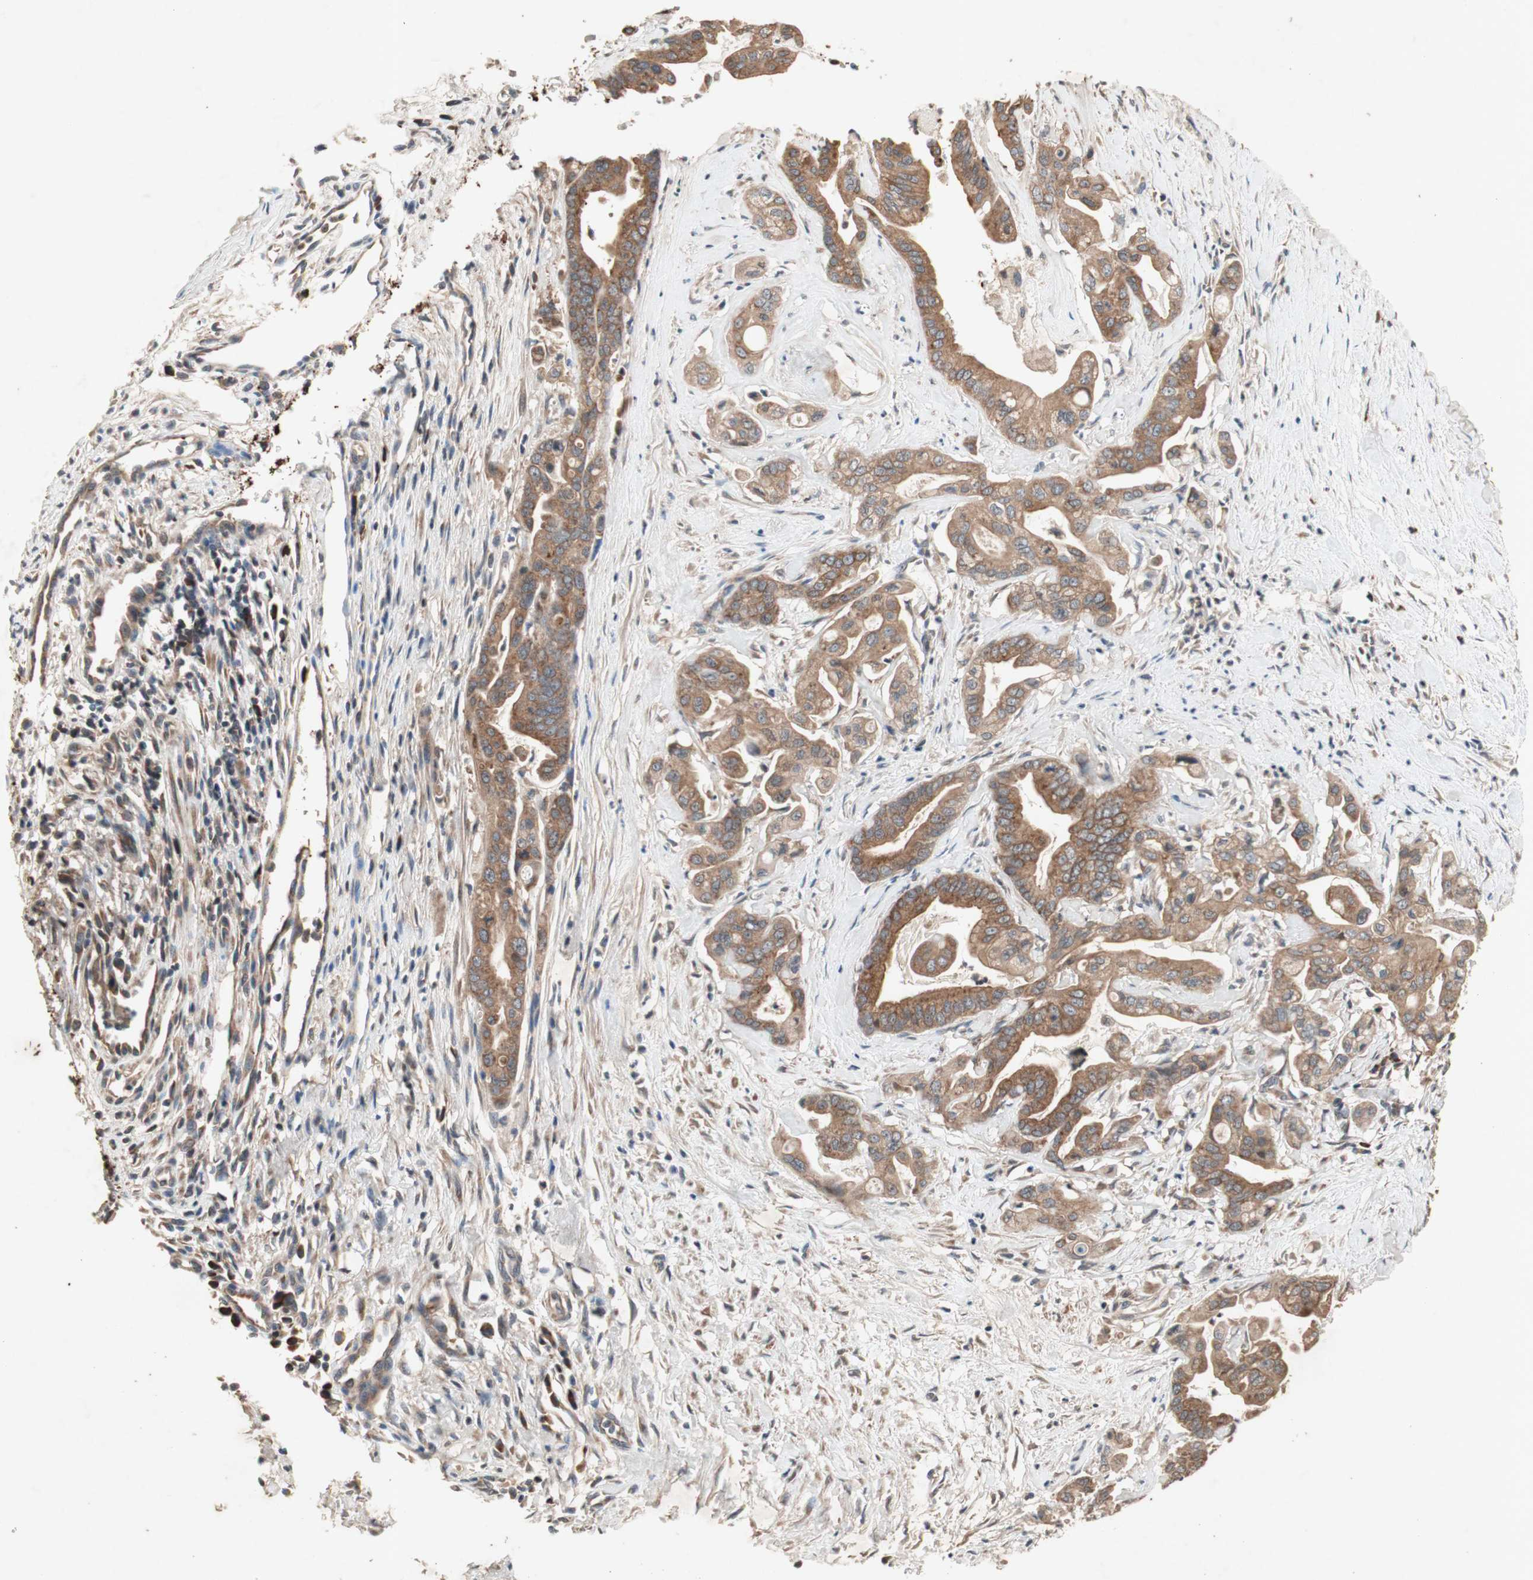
{"staining": {"intensity": "moderate", "quantity": ">75%", "location": "cytoplasmic/membranous"}, "tissue": "pancreatic cancer", "cell_type": "Tumor cells", "image_type": "cancer", "snomed": [{"axis": "morphology", "description": "Adenocarcinoma, NOS"}, {"axis": "topography", "description": "Pancreas"}], "caption": "Approximately >75% of tumor cells in pancreatic cancer (adenocarcinoma) exhibit moderate cytoplasmic/membranous protein staining as visualized by brown immunohistochemical staining.", "gene": "DDOST", "patient": {"sex": "female", "age": 75}}